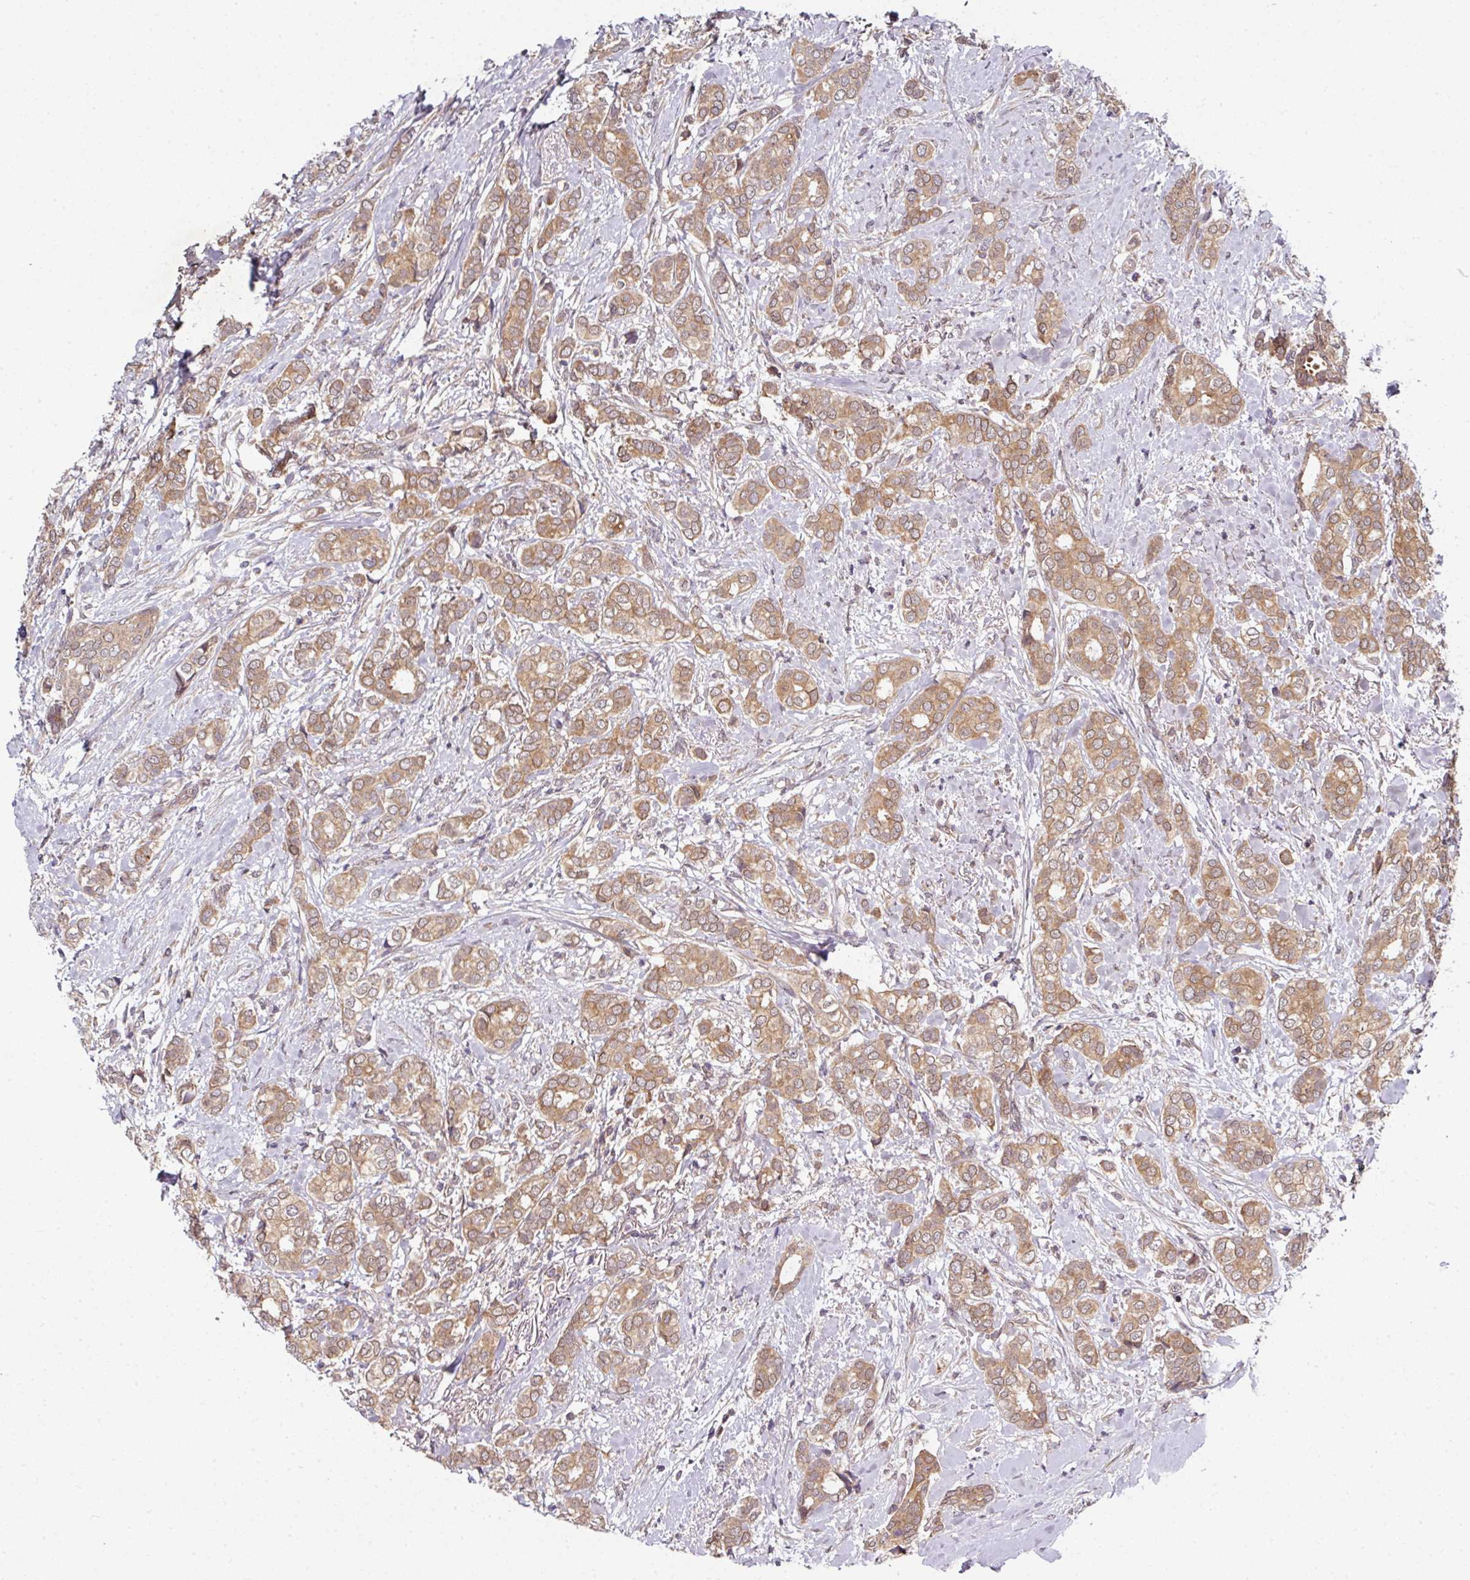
{"staining": {"intensity": "moderate", "quantity": ">75%", "location": "cytoplasmic/membranous"}, "tissue": "breast cancer", "cell_type": "Tumor cells", "image_type": "cancer", "snomed": [{"axis": "morphology", "description": "Duct carcinoma"}, {"axis": "topography", "description": "Breast"}], "caption": "Infiltrating ductal carcinoma (breast) was stained to show a protein in brown. There is medium levels of moderate cytoplasmic/membranous positivity in about >75% of tumor cells. The staining was performed using DAB (3,3'-diaminobenzidine), with brown indicating positive protein expression. Nuclei are stained blue with hematoxylin.", "gene": "CAMLG", "patient": {"sex": "female", "age": 73}}